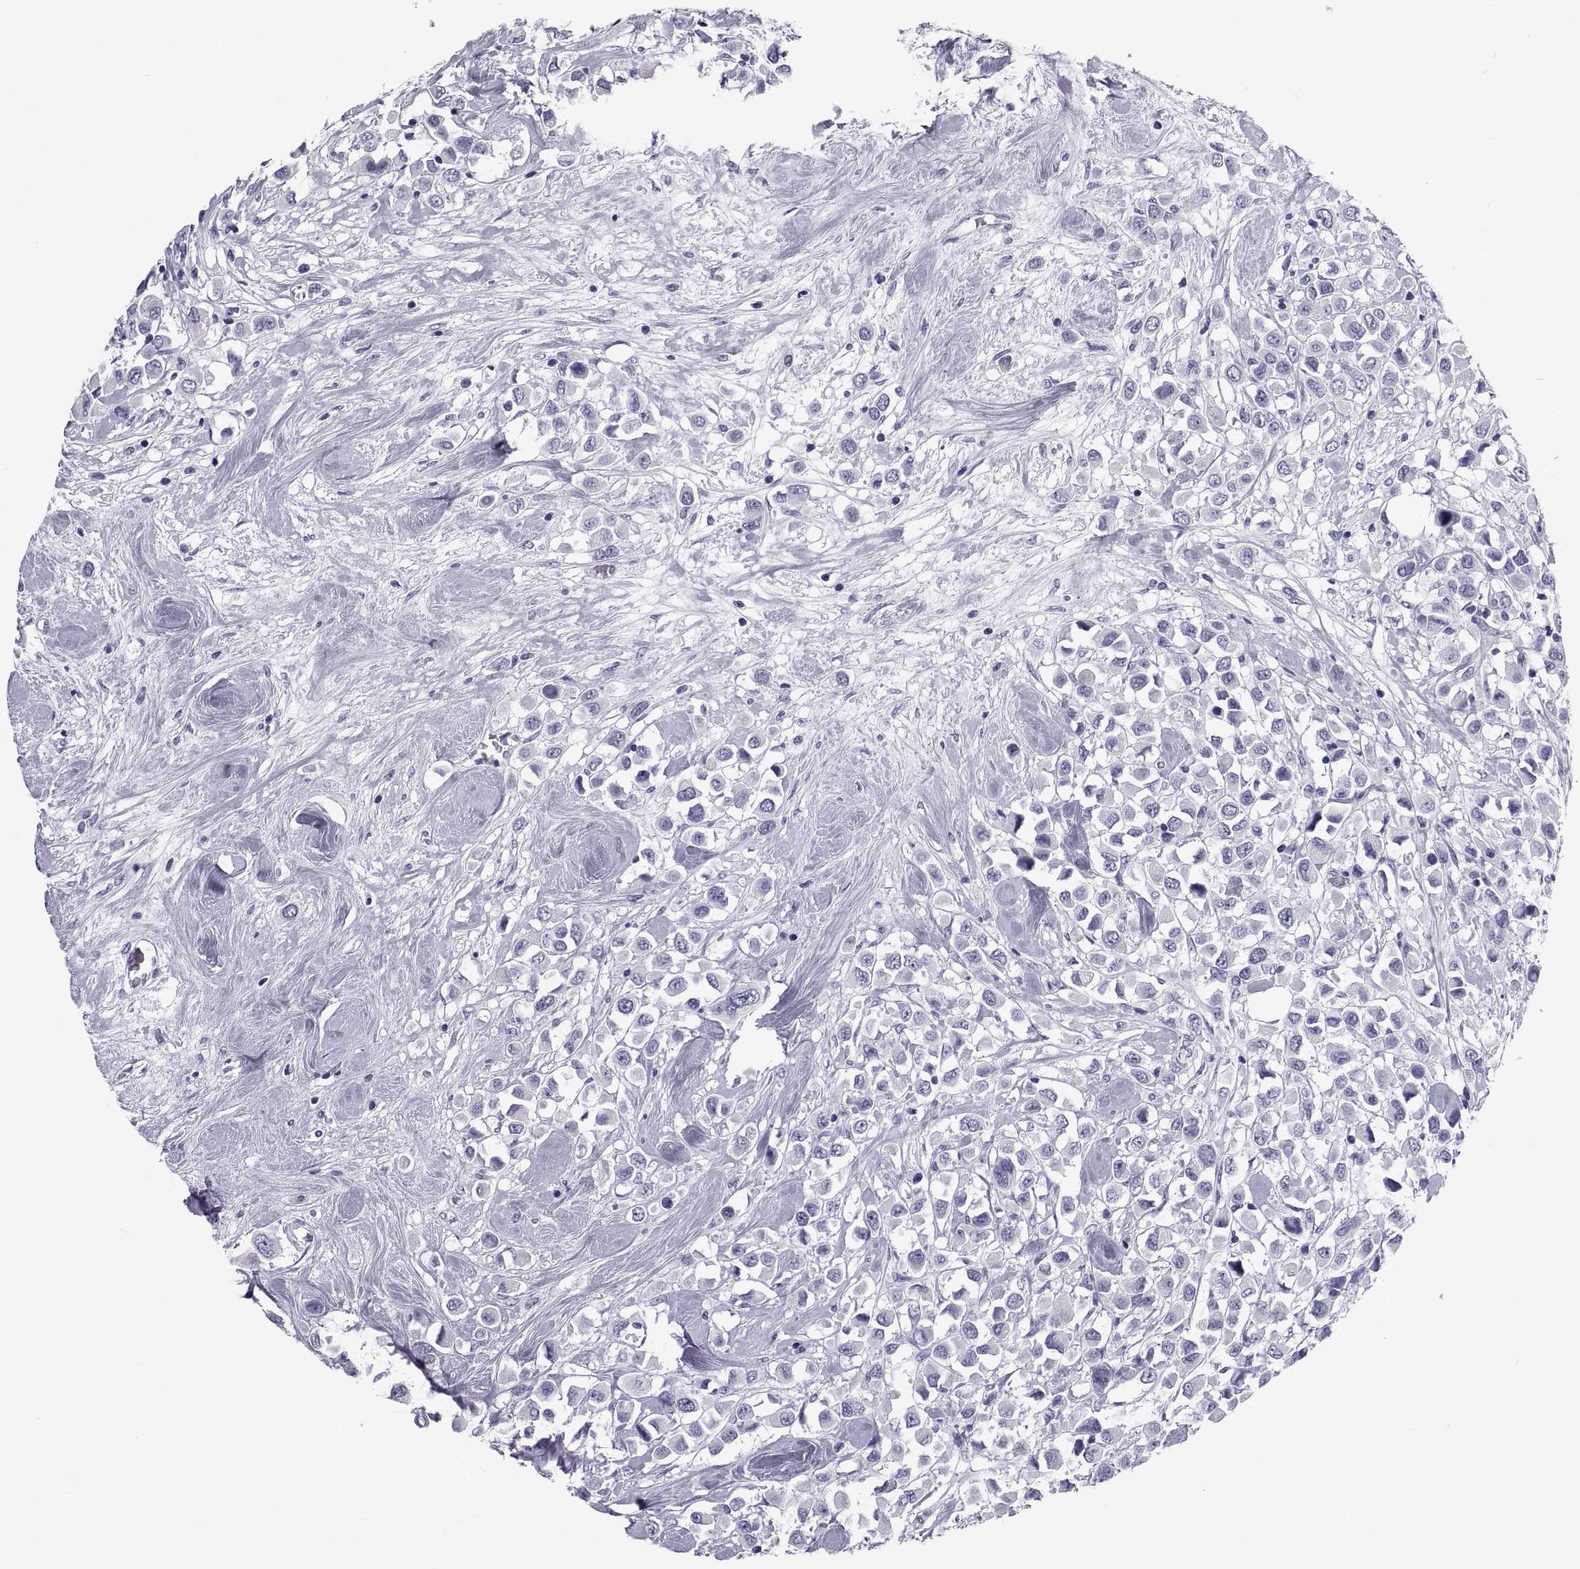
{"staining": {"intensity": "negative", "quantity": "none", "location": "none"}, "tissue": "breast cancer", "cell_type": "Tumor cells", "image_type": "cancer", "snomed": [{"axis": "morphology", "description": "Duct carcinoma"}, {"axis": "topography", "description": "Breast"}], "caption": "The micrograph displays no staining of tumor cells in breast cancer (infiltrating ductal carcinoma). The staining was performed using DAB (3,3'-diaminobenzidine) to visualize the protein expression in brown, while the nuclei were stained in blue with hematoxylin (Magnification: 20x).", "gene": "DEFB129", "patient": {"sex": "female", "age": 61}}